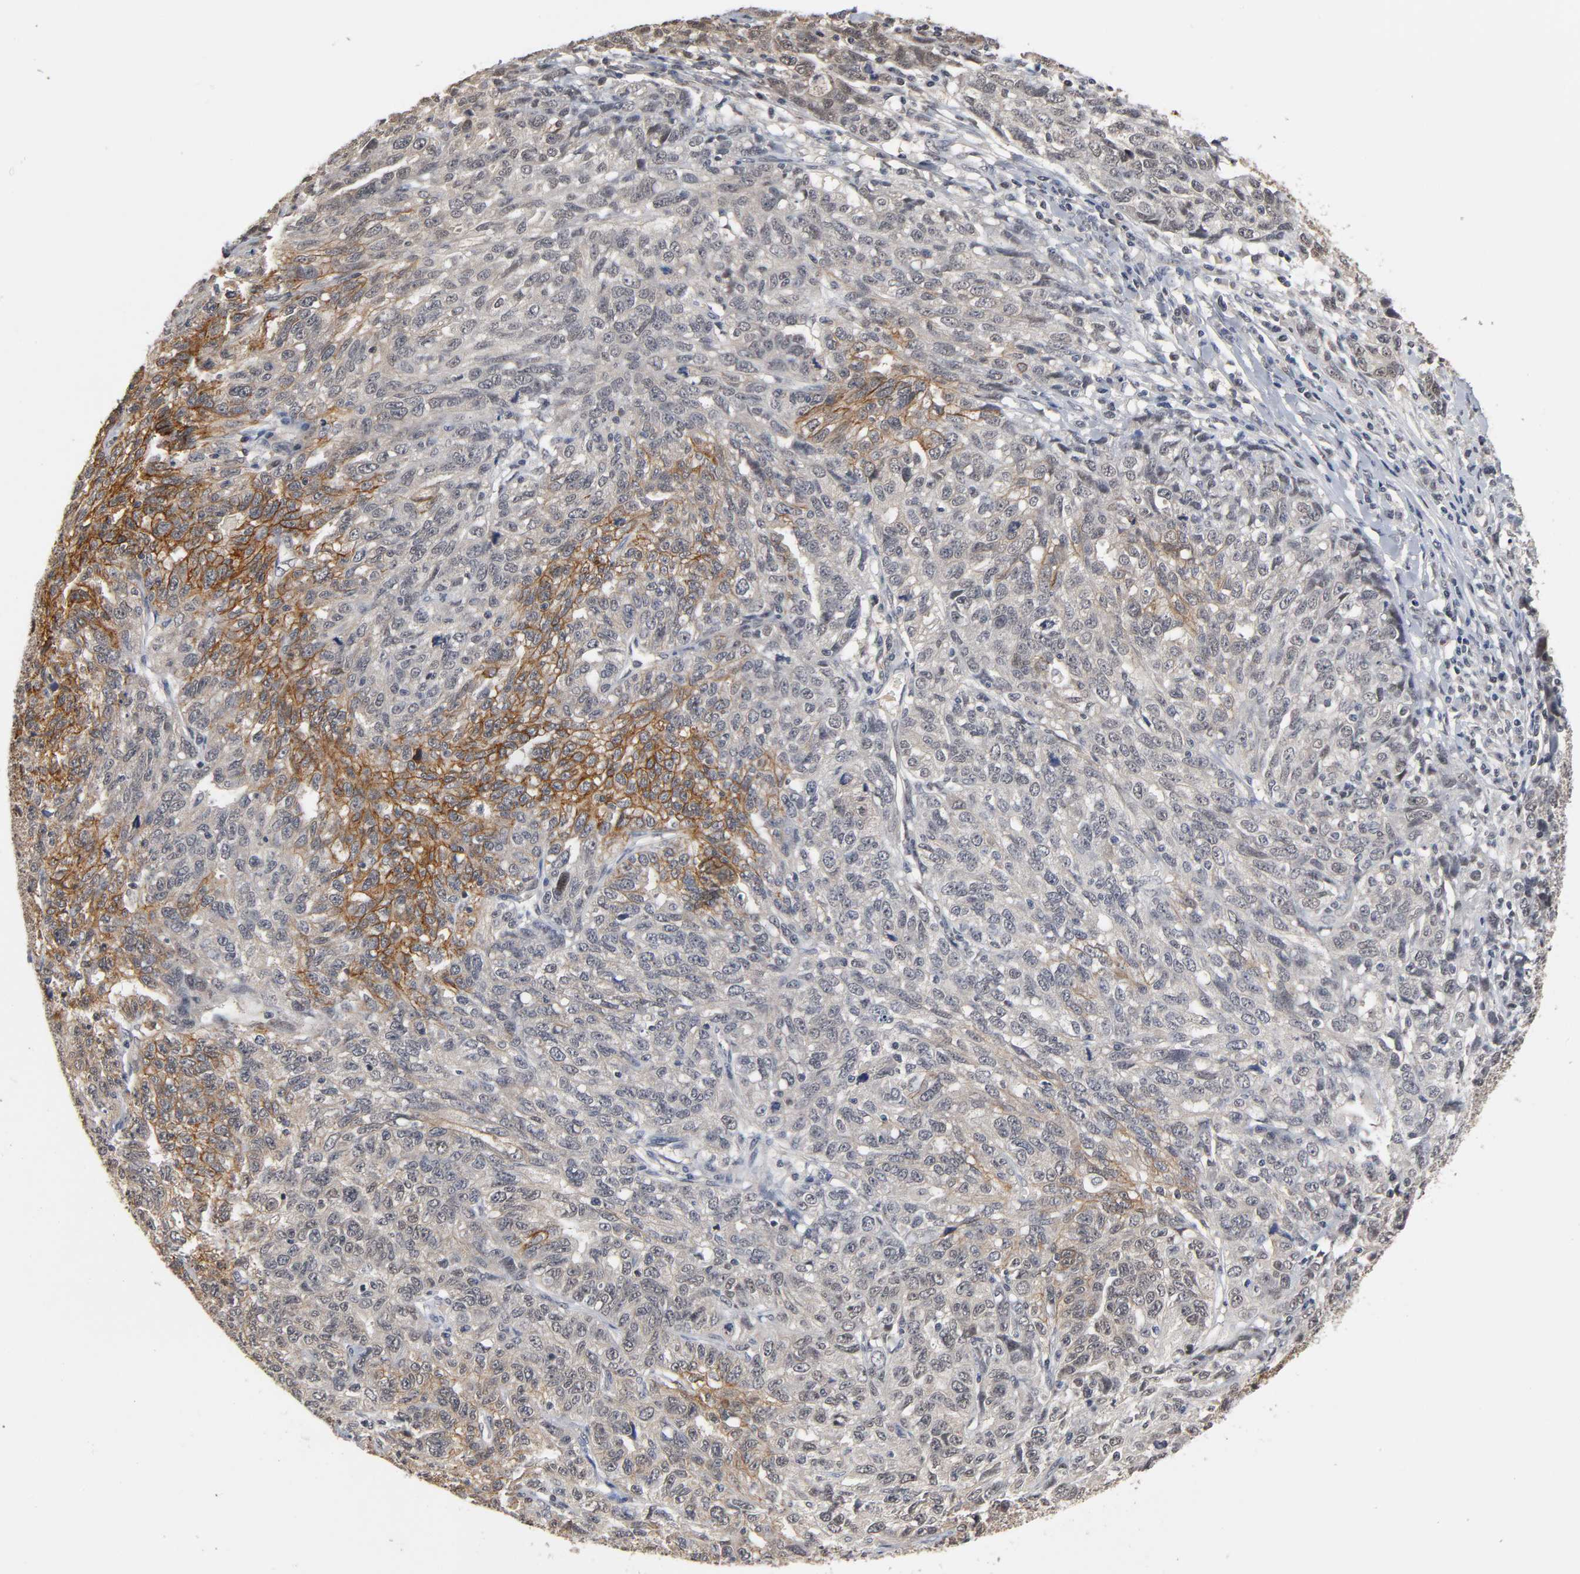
{"staining": {"intensity": "moderate", "quantity": "25%-75%", "location": "cytoplasmic/membranous,nuclear"}, "tissue": "ovarian cancer", "cell_type": "Tumor cells", "image_type": "cancer", "snomed": [{"axis": "morphology", "description": "Cystadenocarcinoma, serous, NOS"}, {"axis": "topography", "description": "Ovary"}], "caption": "About 25%-75% of tumor cells in ovarian serous cystadenocarcinoma display moderate cytoplasmic/membranous and nuclear protein expression as visualized by brown immunohistochemical staining.", "gene": "HTR1E", "patient": {"sex": "female", "age": 71}}